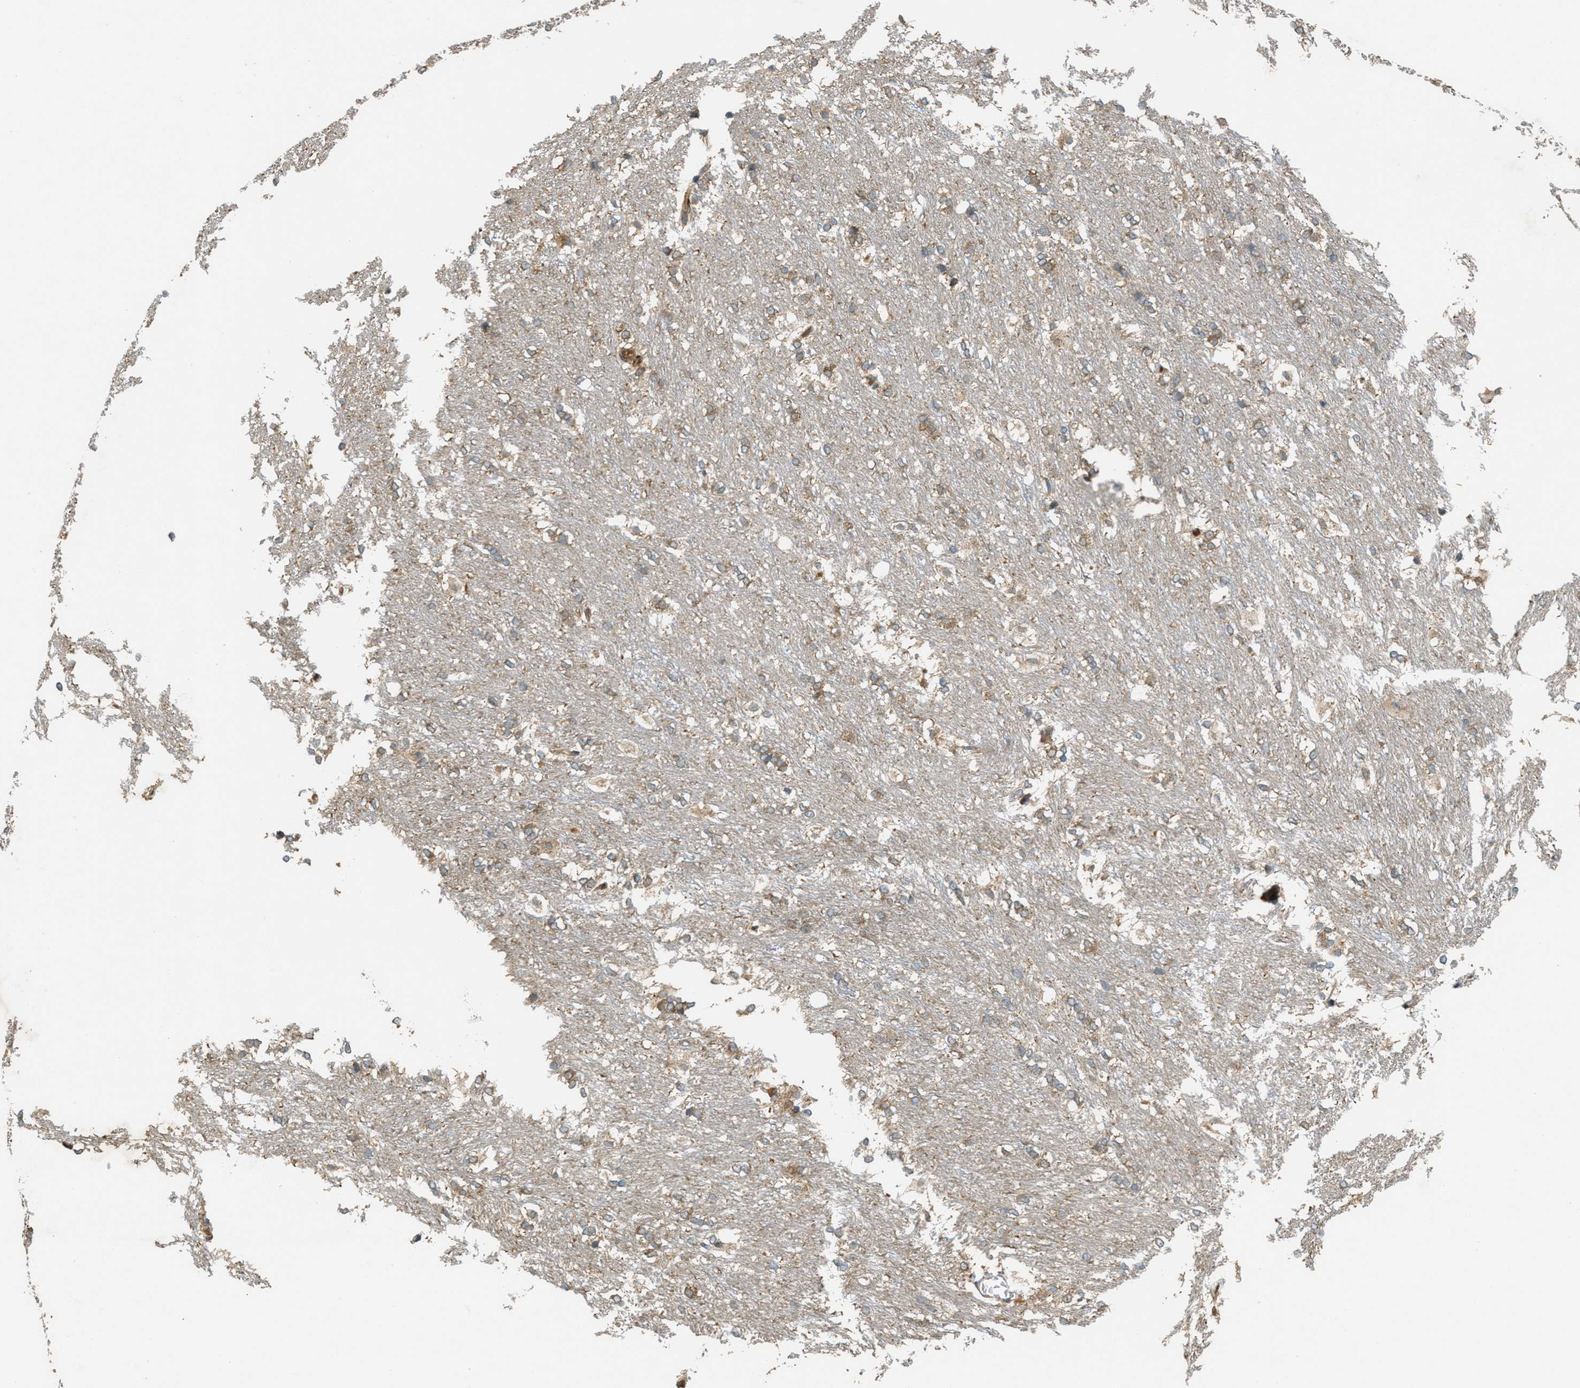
{"staining": {"intensity": "moderate", "quantity": "<25%", "location": "cytoplasmic/membranous"}, "tissue": "caudate", "cell_type": "Glial cells", "image_type": "normal", "snomed": [{"axis": "morphology", "description": "Normal tissue, NOS"}, {"axis": "topography", "description": "Lateral ventricle wall"}], "caption": "A photomicrograph of caudate stained for a protein displays moderate cytoplasmic/membranous brown staining in glial cells.", "gene": "PCDH18", "patient": {"sex": "female", "age": 19}}